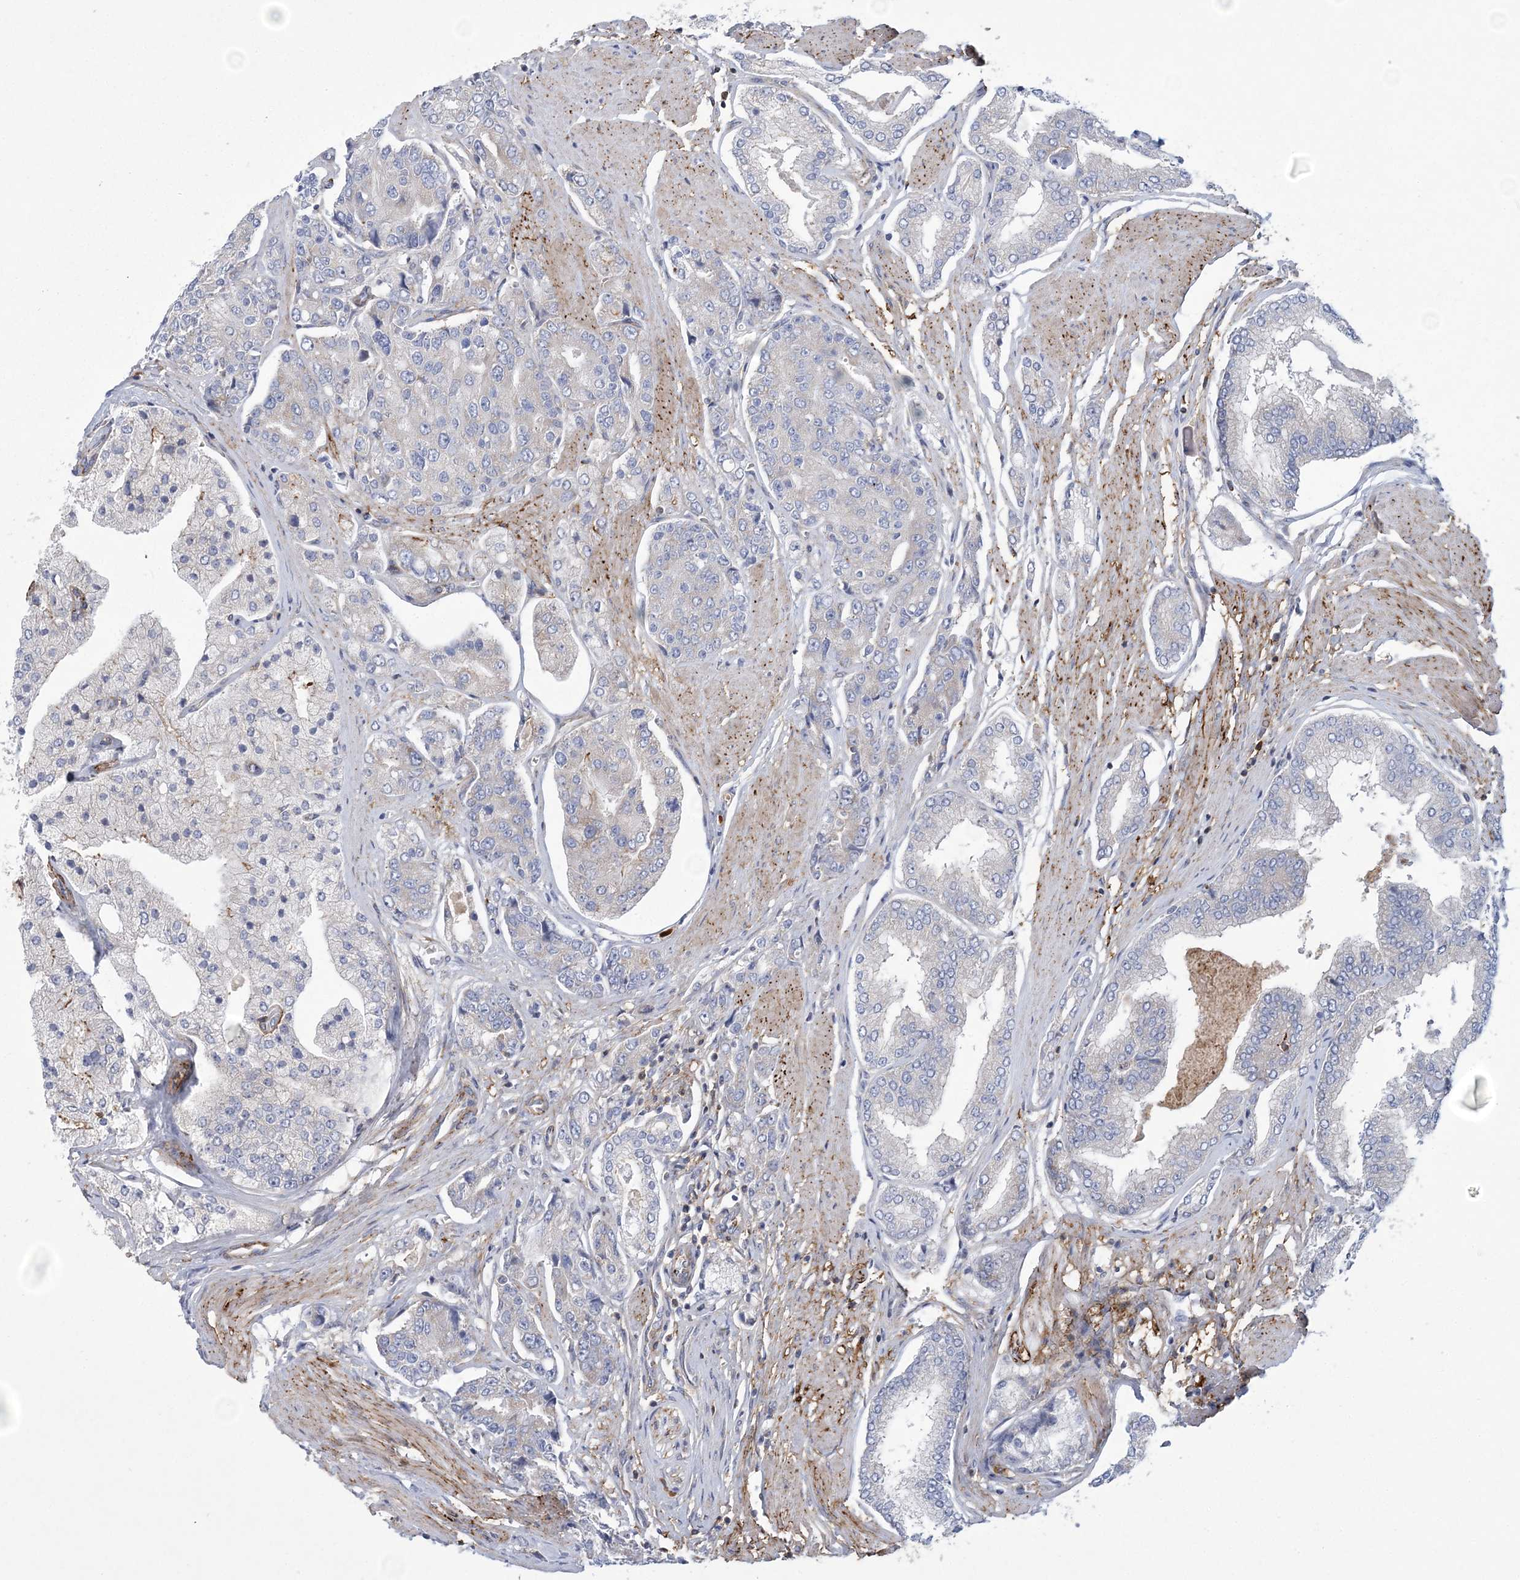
{"staining": {"intensity": "negative", "quantity": "none", "location": "none"}, "tissue": "prostate cancer", "cell_type": "Tumor cells", "image_type": "cancer", "snomed": [{"axis": "morphology", "description": "Adenocarcinoma, High grade"}, {"axis": "topography", "description": "Prostate"}], "caption": "Adenocarcinoma (high-grade) (prostate) stained for a protein using immunohistochemistry displays no staining tumor cells.", "gene": "ARSJ", "patient": {"sex": "male", "age": 50}}